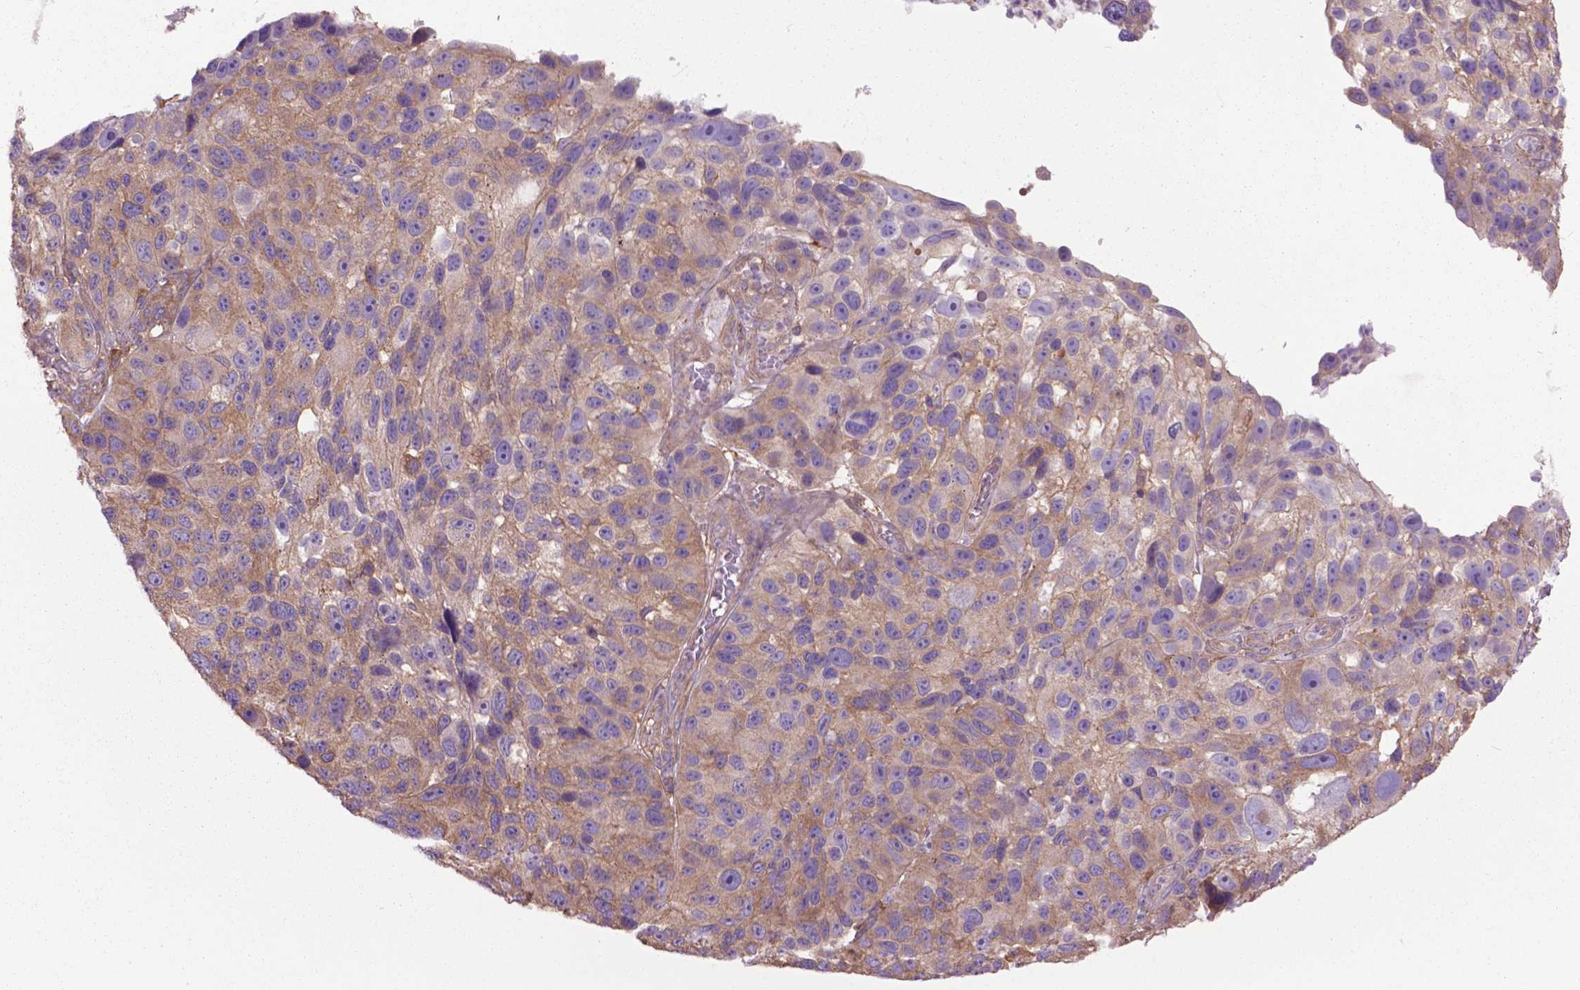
{"staining": {"intensity": "weak", "quantity": "25%-75%", "location": "cytoplasmic/membranous"}, "tissue": "melanoma", "cell_type": "Tumor cells", "image_type": "cancer", "snomed": [{"axis": "morphology", "description": "Malignant melanoma, NOS"}, {"axis": "topography", "description": "Skin"}], "caption": "Malignant melanoma tissue shows weak cytoplasmic/membranous expression in approximately 25%-75% of tumor cells, visualized by immunohistochemistry.", "gene": "CORO1B", "patient": {"sex": "male", "age": 53}}